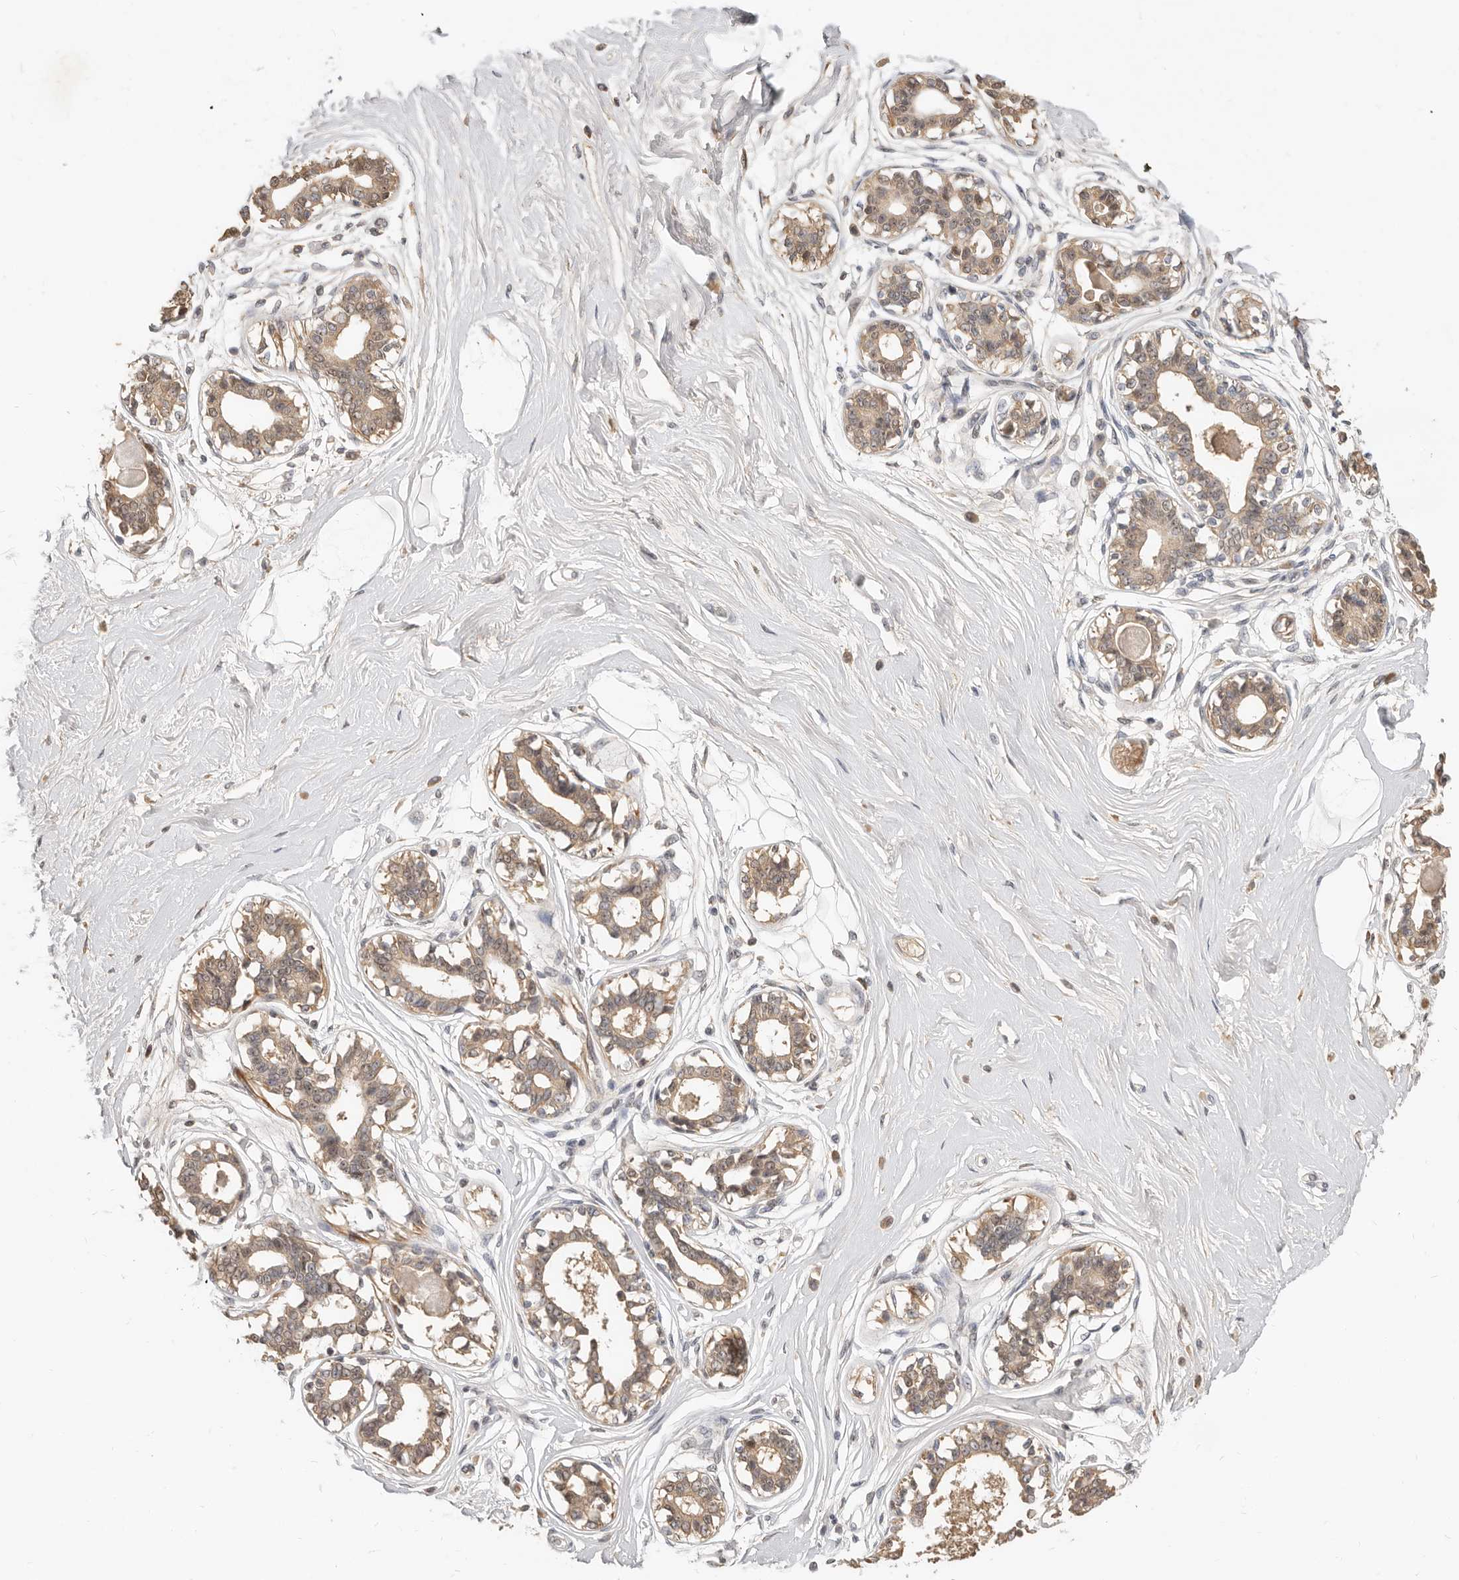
{"staining": {"intensity": "negative", "quantity": "none", "location": "none"}, "tissue": "breast", "cell_type": "Adipocytes", "image_type": "normal", "snomed": [{"axis": "morphology", "description": "Normal tissue, NOS"}, {"axis": "topography", "description": "Breast"}], "caption": "Unremarkable breast was stained to show a protein in brown. There is no significant staining in adipocytes. (Brightfield microscopy of DAB immunohistochemistry (IHC) at high magnification).", "gene": "MICALL2", "patient": {"sex": "female", "age": 45}}